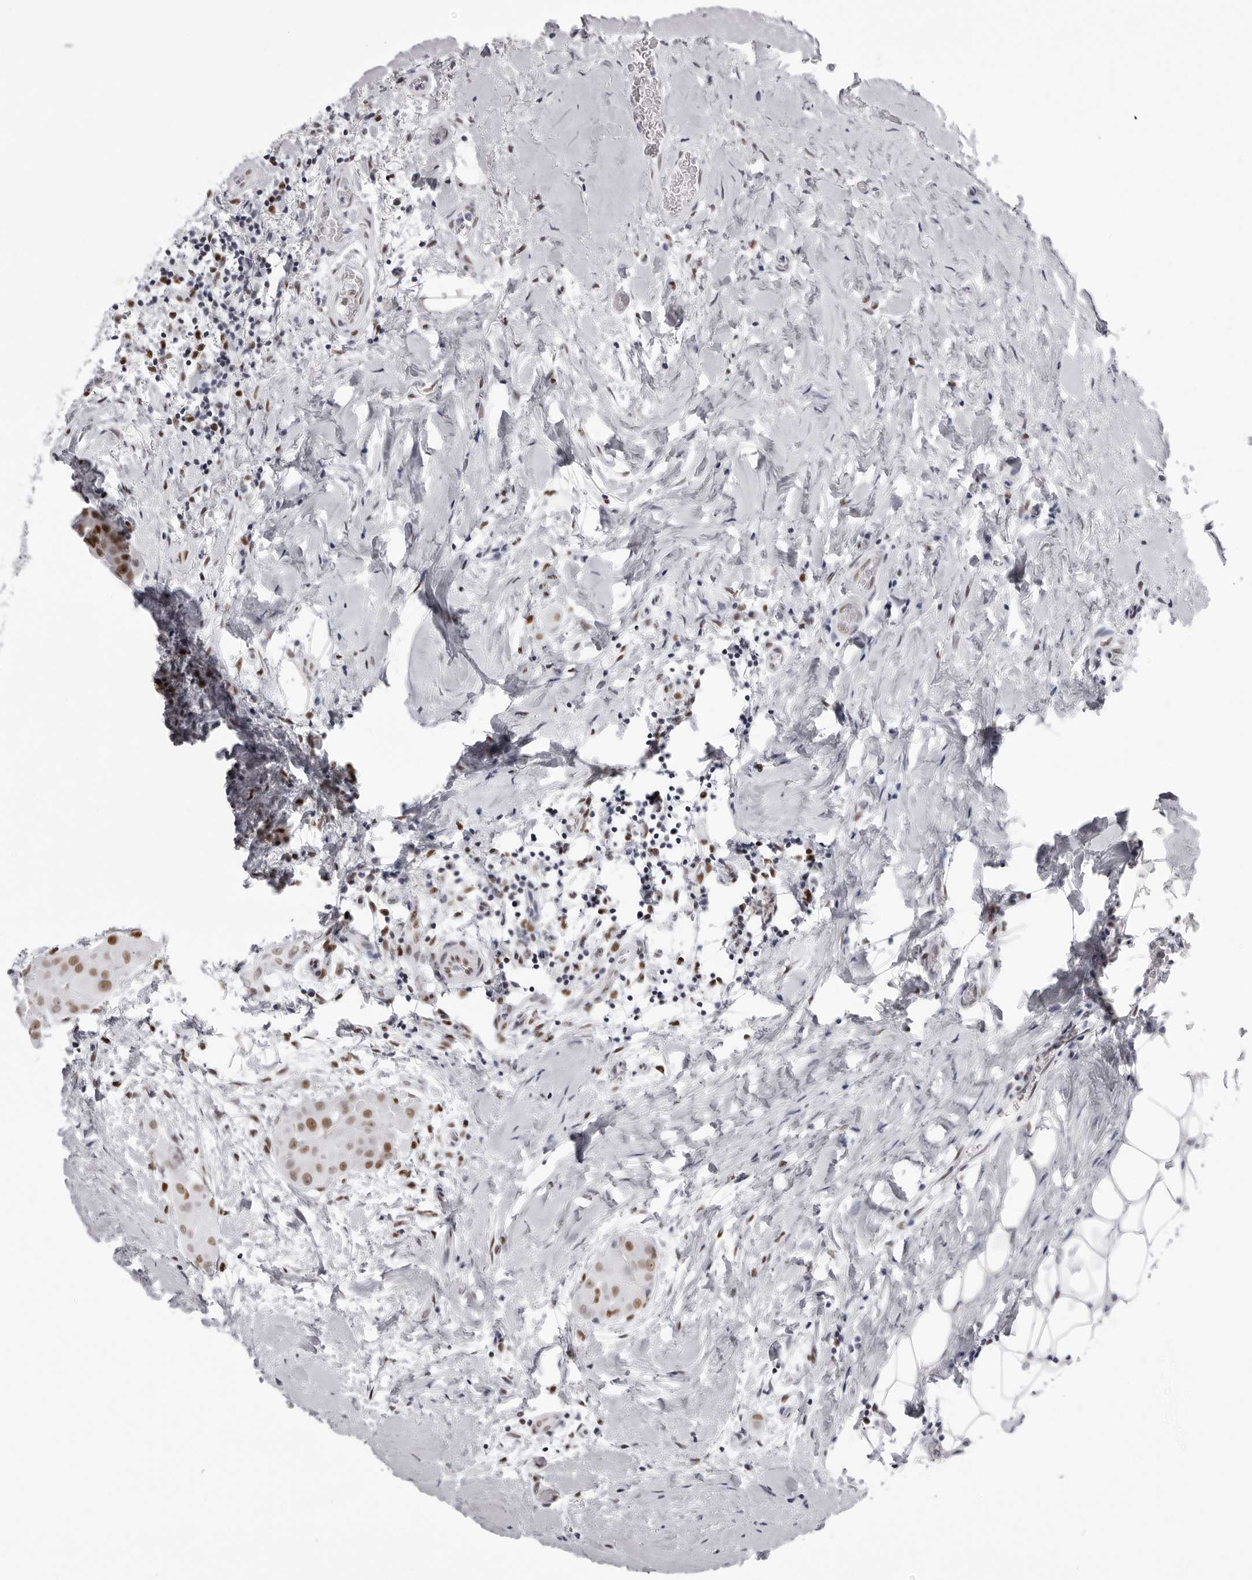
{"staining": {"intensity": "moderate", "quantity": ">75%", "location": "nuclear"}, "tissue": "thyroid cancer", "cell_type": "Tumor cells", "image_type": "cancer", "snomed": [{"axis": "morphology", "description": "Papillary adenocarcinoma, NOS"}, {"axis": "topography", "description": "Thyroid gland"}], "caption": "Protein staining of thyroid cancer (papillary adenocarcinoma) tissue demonstrates moderate nuclear expression in approximately >75% of tumor cells. The protein of interest is shown in brown color, while the nuclei are stained blue.", "gene": "IRF2BP2", "patient": {"sex": "male", "age": 33}}